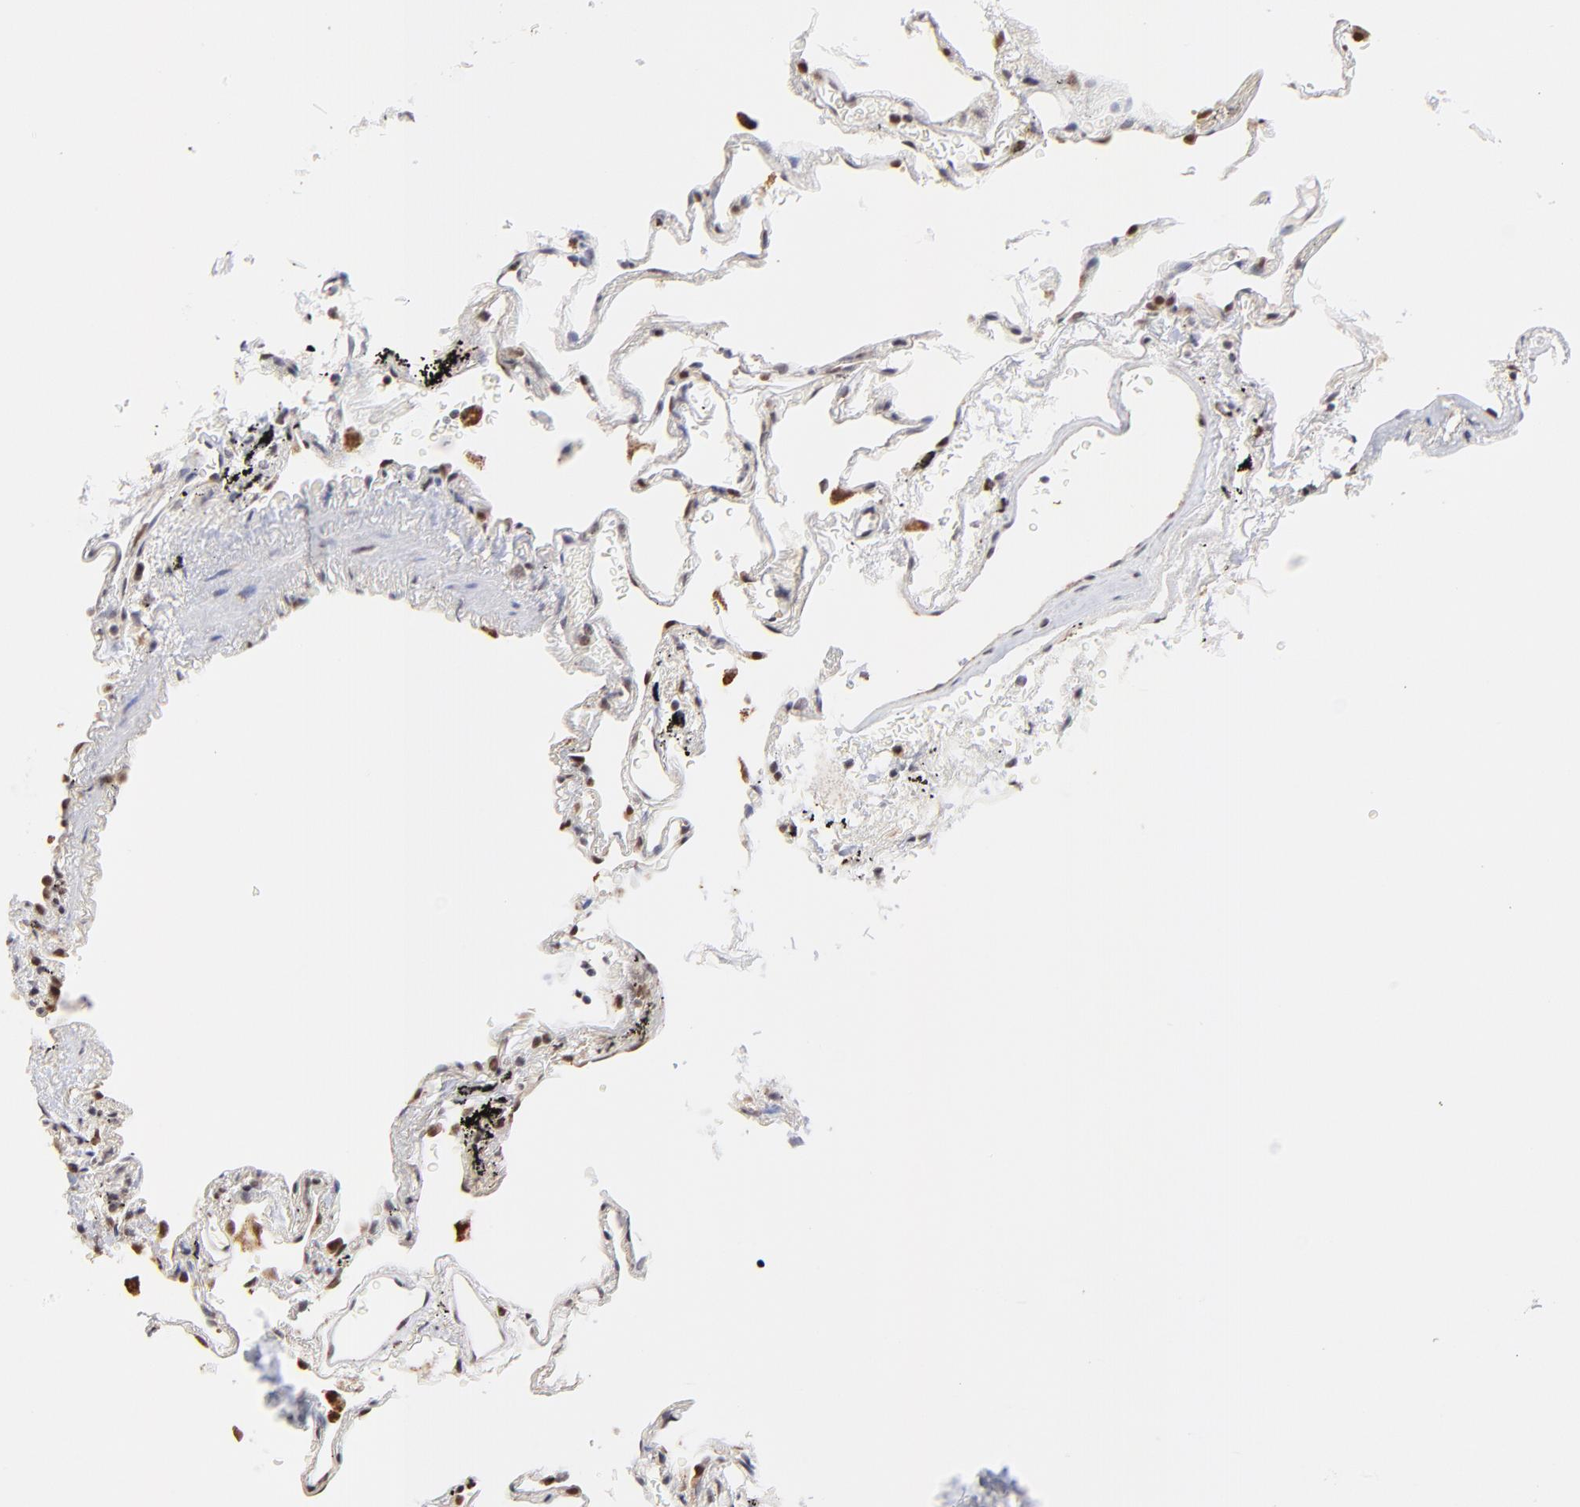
{"staining": {"intensity": "moderate", "quantity": ">75%", "location": "nuclear"}, "tissue": "lung", "cell_type": "Alveolar cells", "image_type": "normal", "snomed": [{"axis": "morphology", "description": "Normal tissue, NOS"}, {"axis": "morphology", "description": "Inflammation, NOS"}, {"axis": "topography", "description": "Lung"}], "caption": "Immunohistochemical staining of unremarkable lung demonstrates medium levels of moderate nuclear staining in approximately >75% of alveolar cells.", "gene": "ZNF670", "patient": {"sex": "male", "age": 69}}